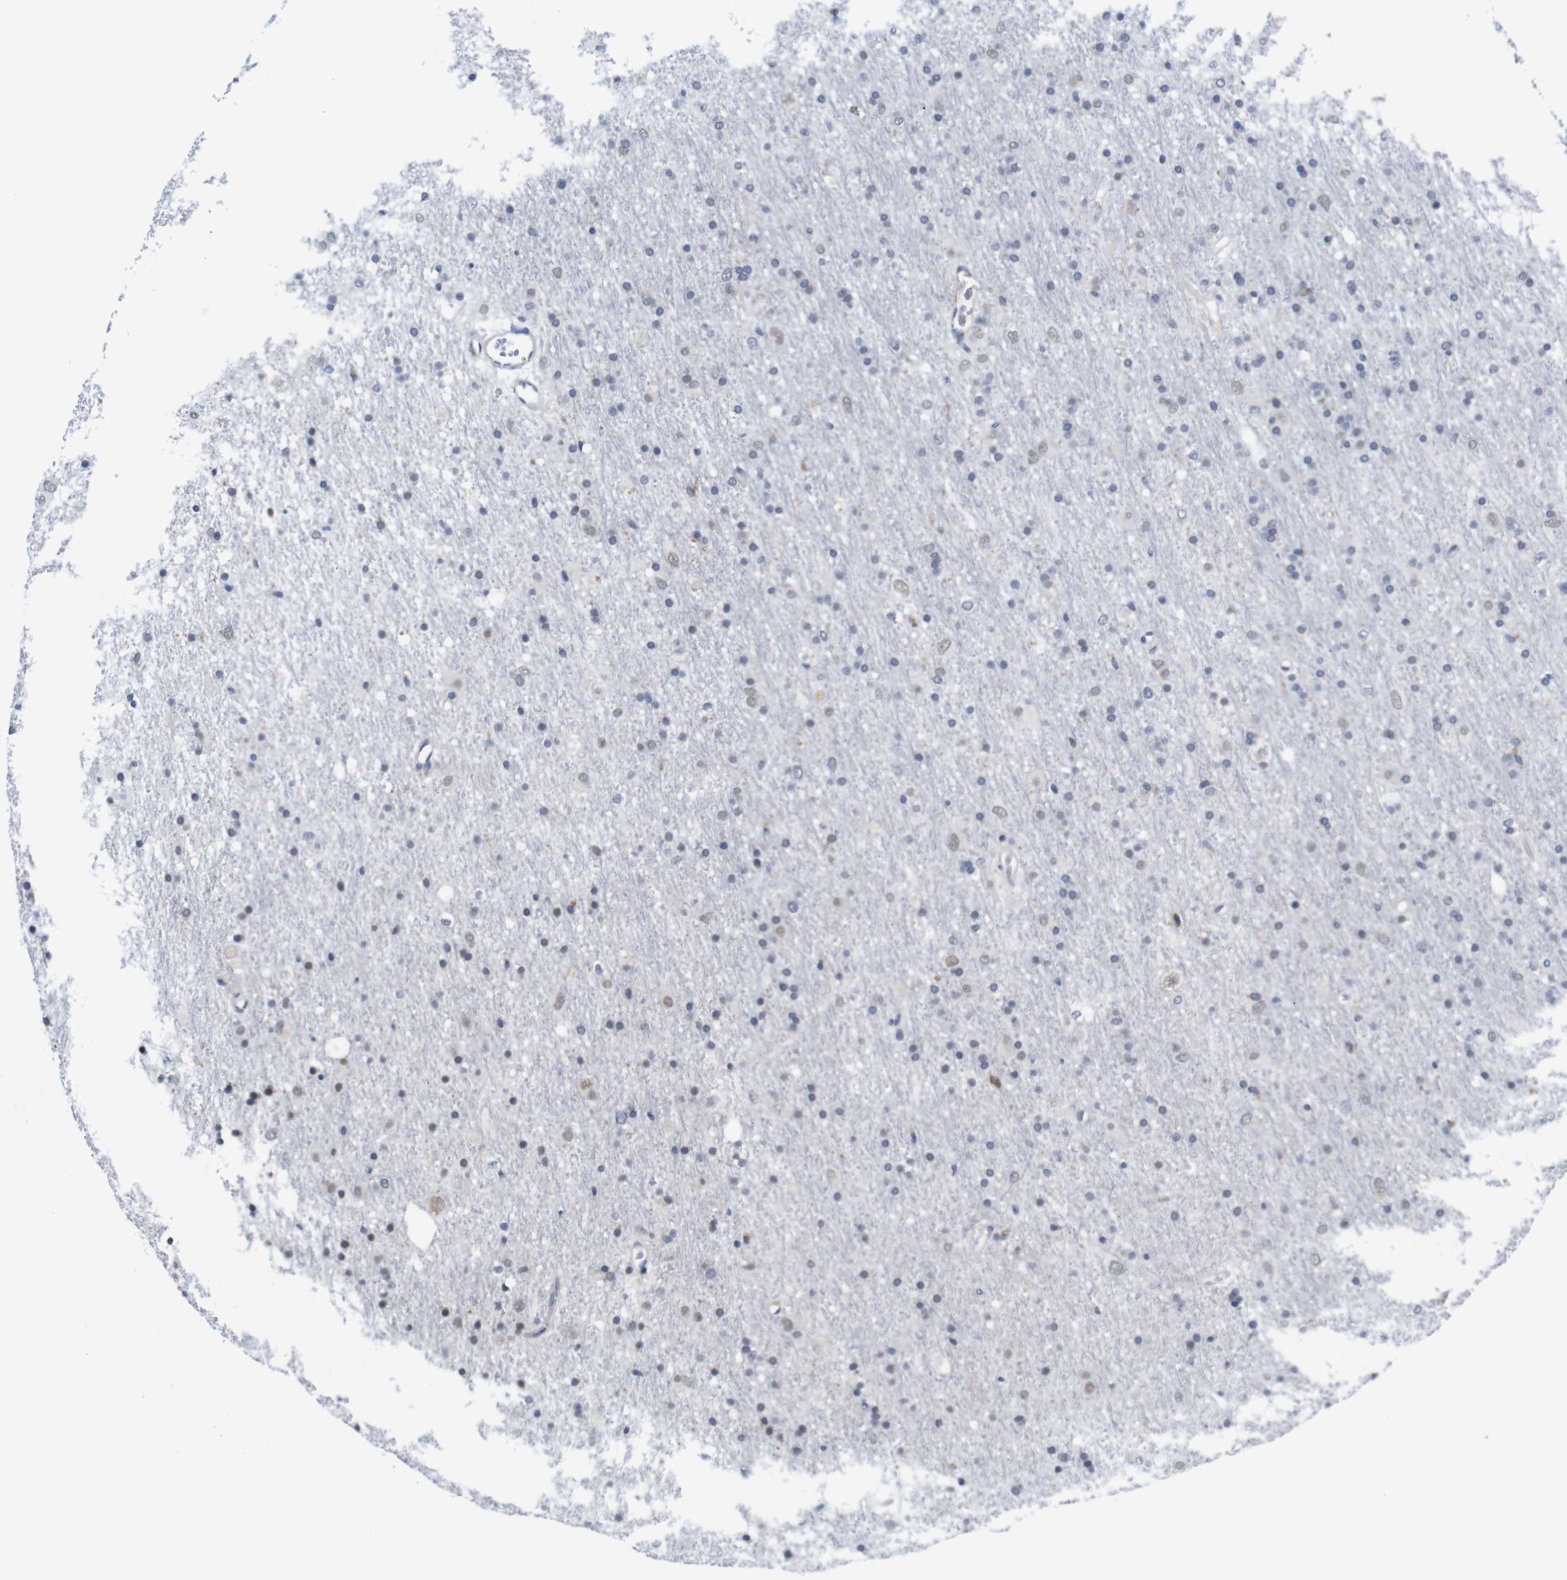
{"staining": {"intensity": "weak", "quantity": "<25%", "location": "nuclear"}, "tissue": "glioma", "cell_type": "Tumor cells", "image_type": "cancer", "snomed": [{"axis": "morphology", "description": "Glioma, malignant, Low grade"}, {"axis": "topography", "description": "Brain"}], "caption": "Micrograph shows no significant protein expression in tumor cells of malignant low-grade glioma.", "gene": "FURIN", "patient": {"sex": "male", "age": 77}}